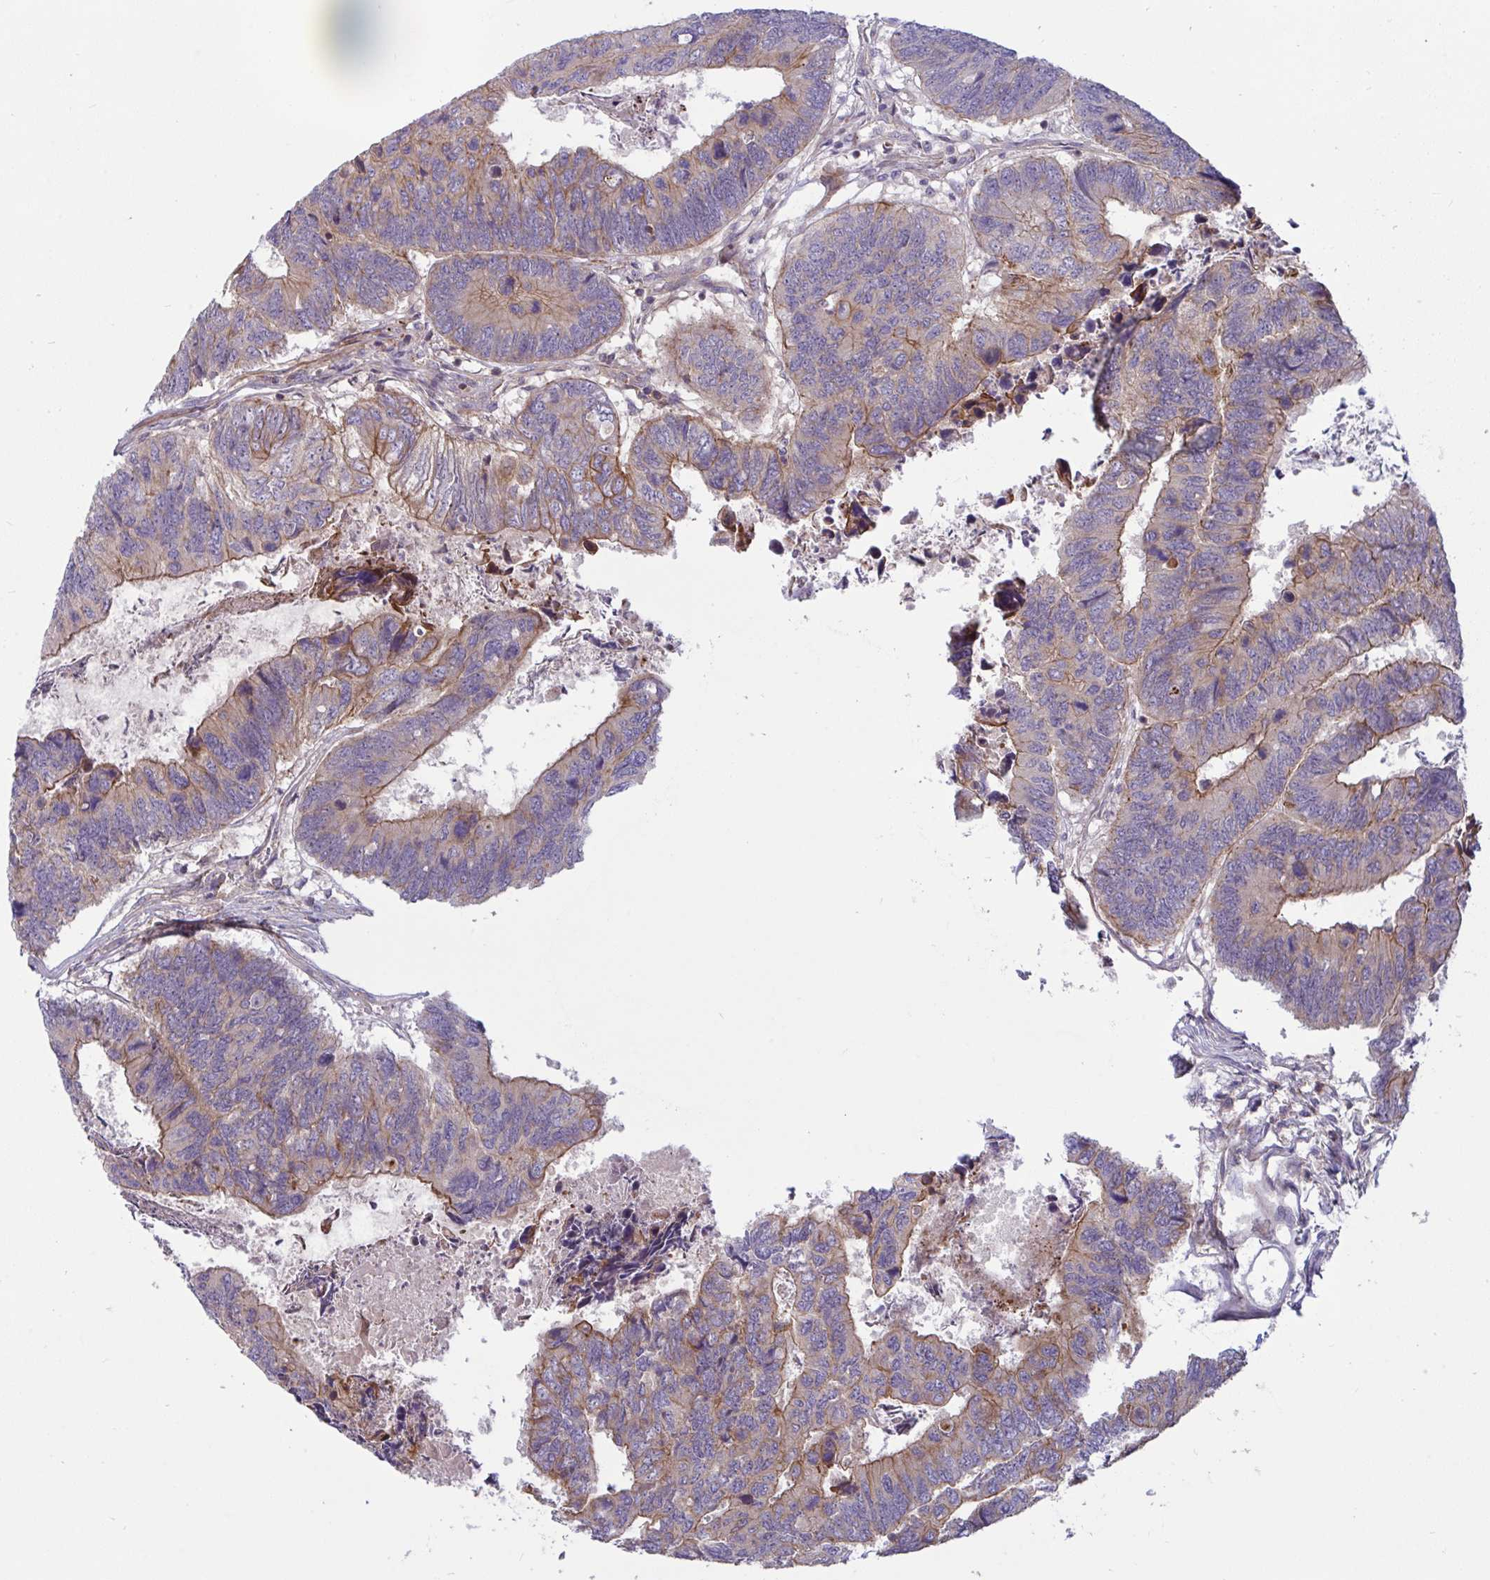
{"staining": {"intensity": "moderate", "quantity": "25%-75%", "location": "cytoplasmic/membranous"}, "tissue": "colorectal cancer", "cell_type": "Tumor cells", "image_type": "cancer", "snomed": [{"axis": "morphology", "description": "Adenocarcinoma, NOS"}, {"axis": "topography", "description": "Colon"}], "caption": "This photomicrograph shows immunohistochemistry staining of human colorectal adenocarcinoma, with medium moderate cytoplasmic/membranous staining in about 25%-75% of tumor cells.", "gene": "TANK", "patient": {"sex": "female", "age": 67}}